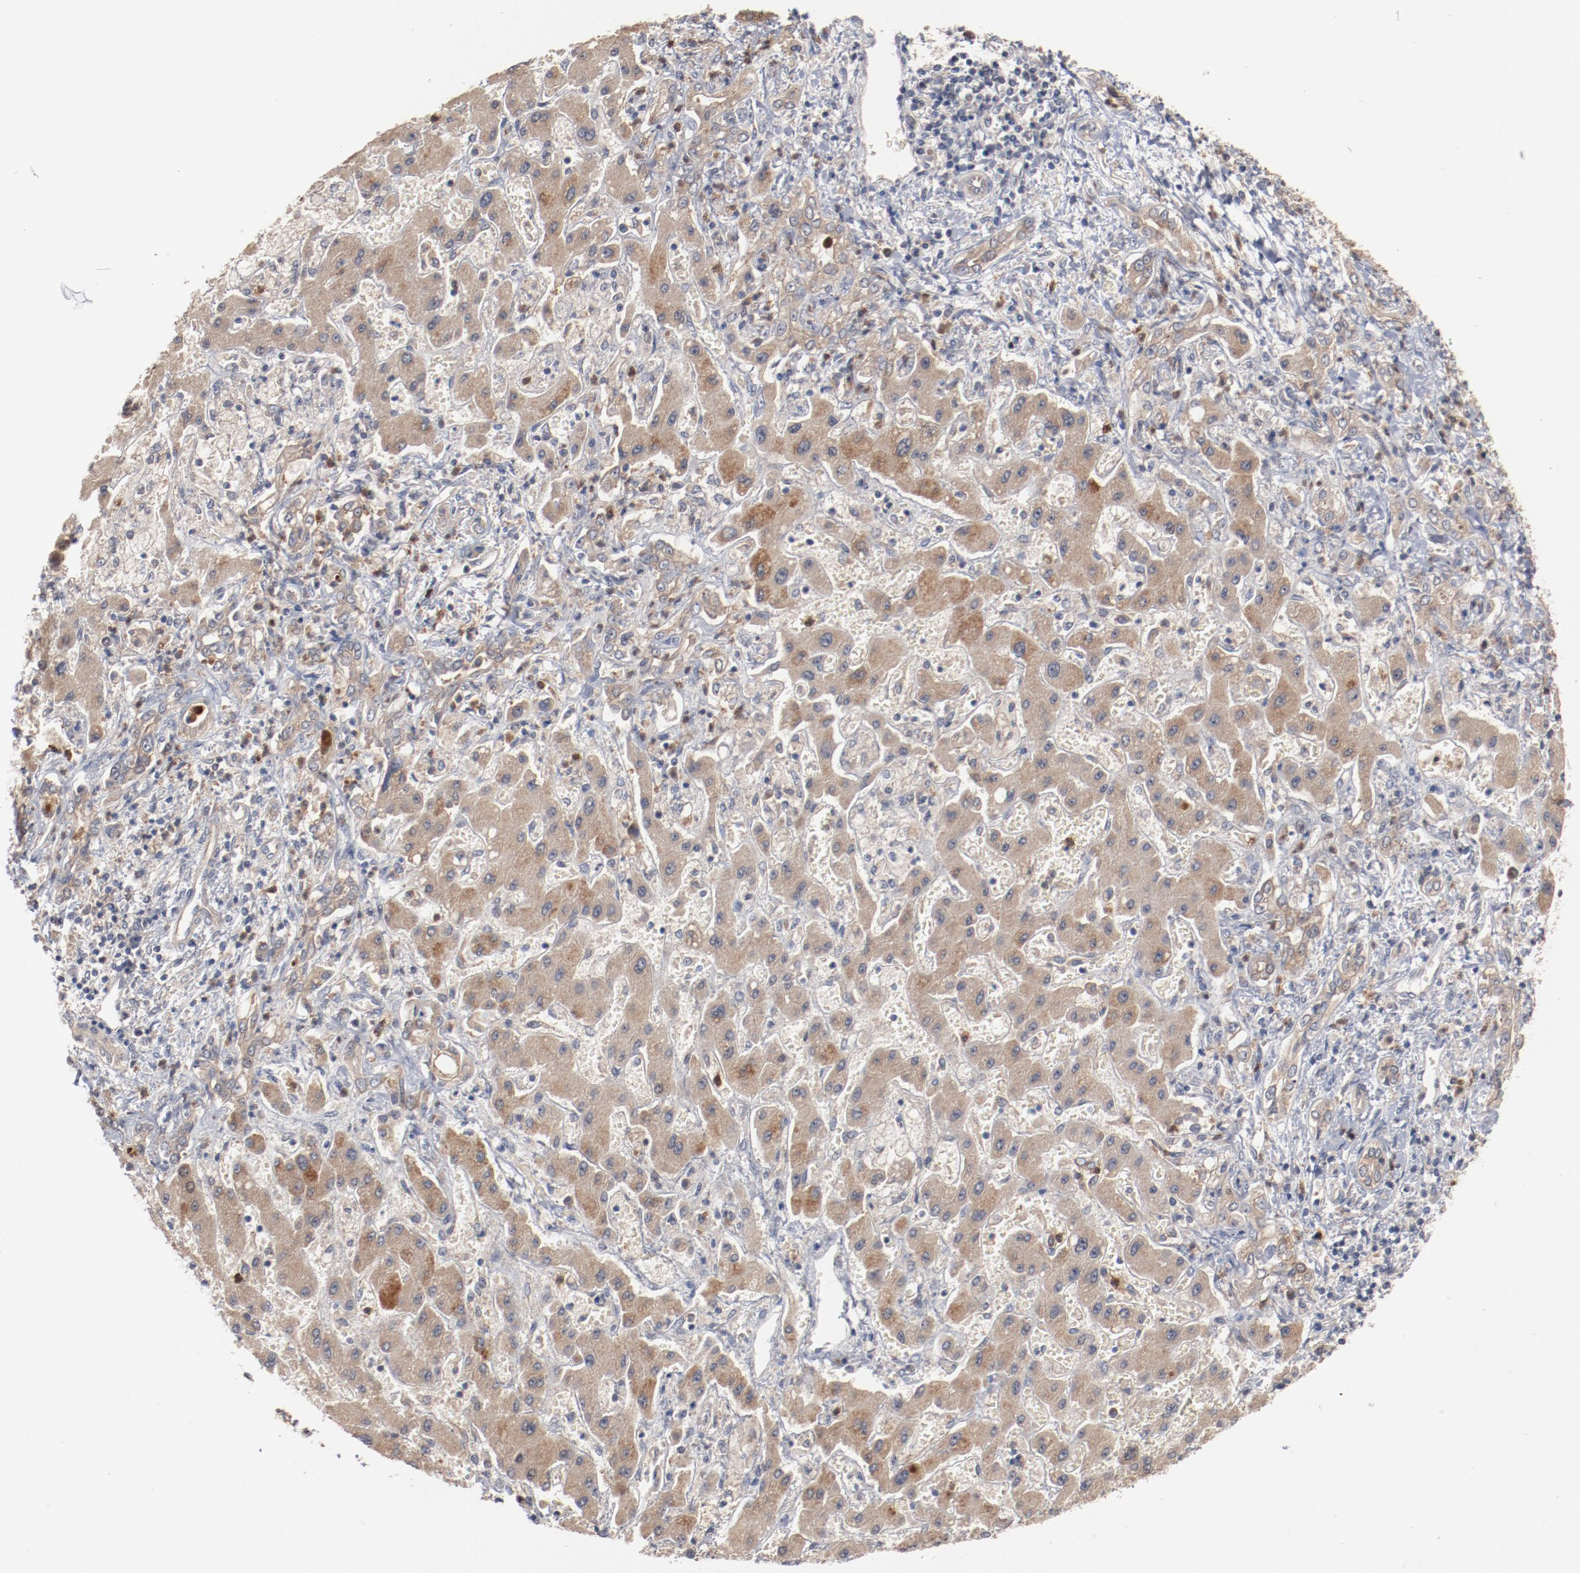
{"staining": {"intensity": "weak", "quantity": ">75%", "location": "cytoplasmic/membranous"}, "tissue": "liver cancer", "cell_type": "Tumor cells", "image_type": "cancer", "snomed": [{"axis": "morphology", "description": "Cholangiocarcinoma"}, {"axis": "topography", "description": "Liver"}], "caption": "A high-resolution histopathology image shows immunohistochemistry (IHC) staining of liver cholangiocarcinoma, which exhibits weak cytoplasmic/membranous expression in approximately >75% of tumor cells. (DAB (3,3'-diaminobenzidine) IHC, brown staining for protein, blue staining for nuclei).", "gene": "RNASE11", "patient": {"sex": "male", "age": 50}}